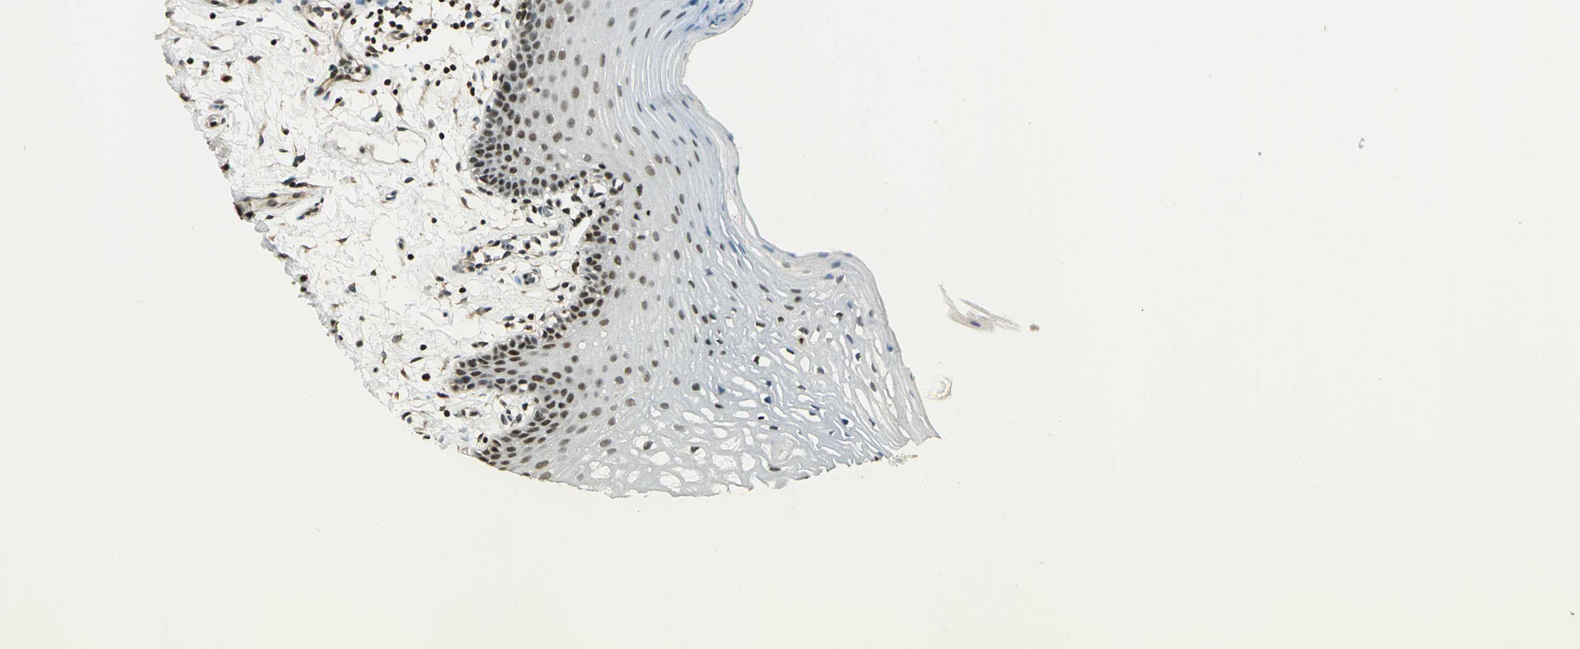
{"staining": {"intensity": "strong", "quantity": "25%-75%", "location": "nuclear"}, "tissue": "oral mucosa", "cell_type": "Squamous epithelial cells", "image_type": "normal", "snomed": [{"axis": "morphology", "description": "Normal tissue, NOS"}, {"axis": "morphology", "description": "Squamous cell carcinoma, NOS"}, {"axis": "topography", "description": "Skeletal muscle"}, {"axis": "topography", "description": "Oral tissue"}, {"axis": "topography", "description": "Head-Neck"}], "caption": "Immunohistochemistry (IHC) (DAB (3,3'-diaminobenzidine)) staining of unremarkable oral mucosa displays strong nuclear protein positivity in about 25%-75% of squamous epithelial cells.", "gene": "ELF1", "patient": {"sex": "male", "age": 71}}